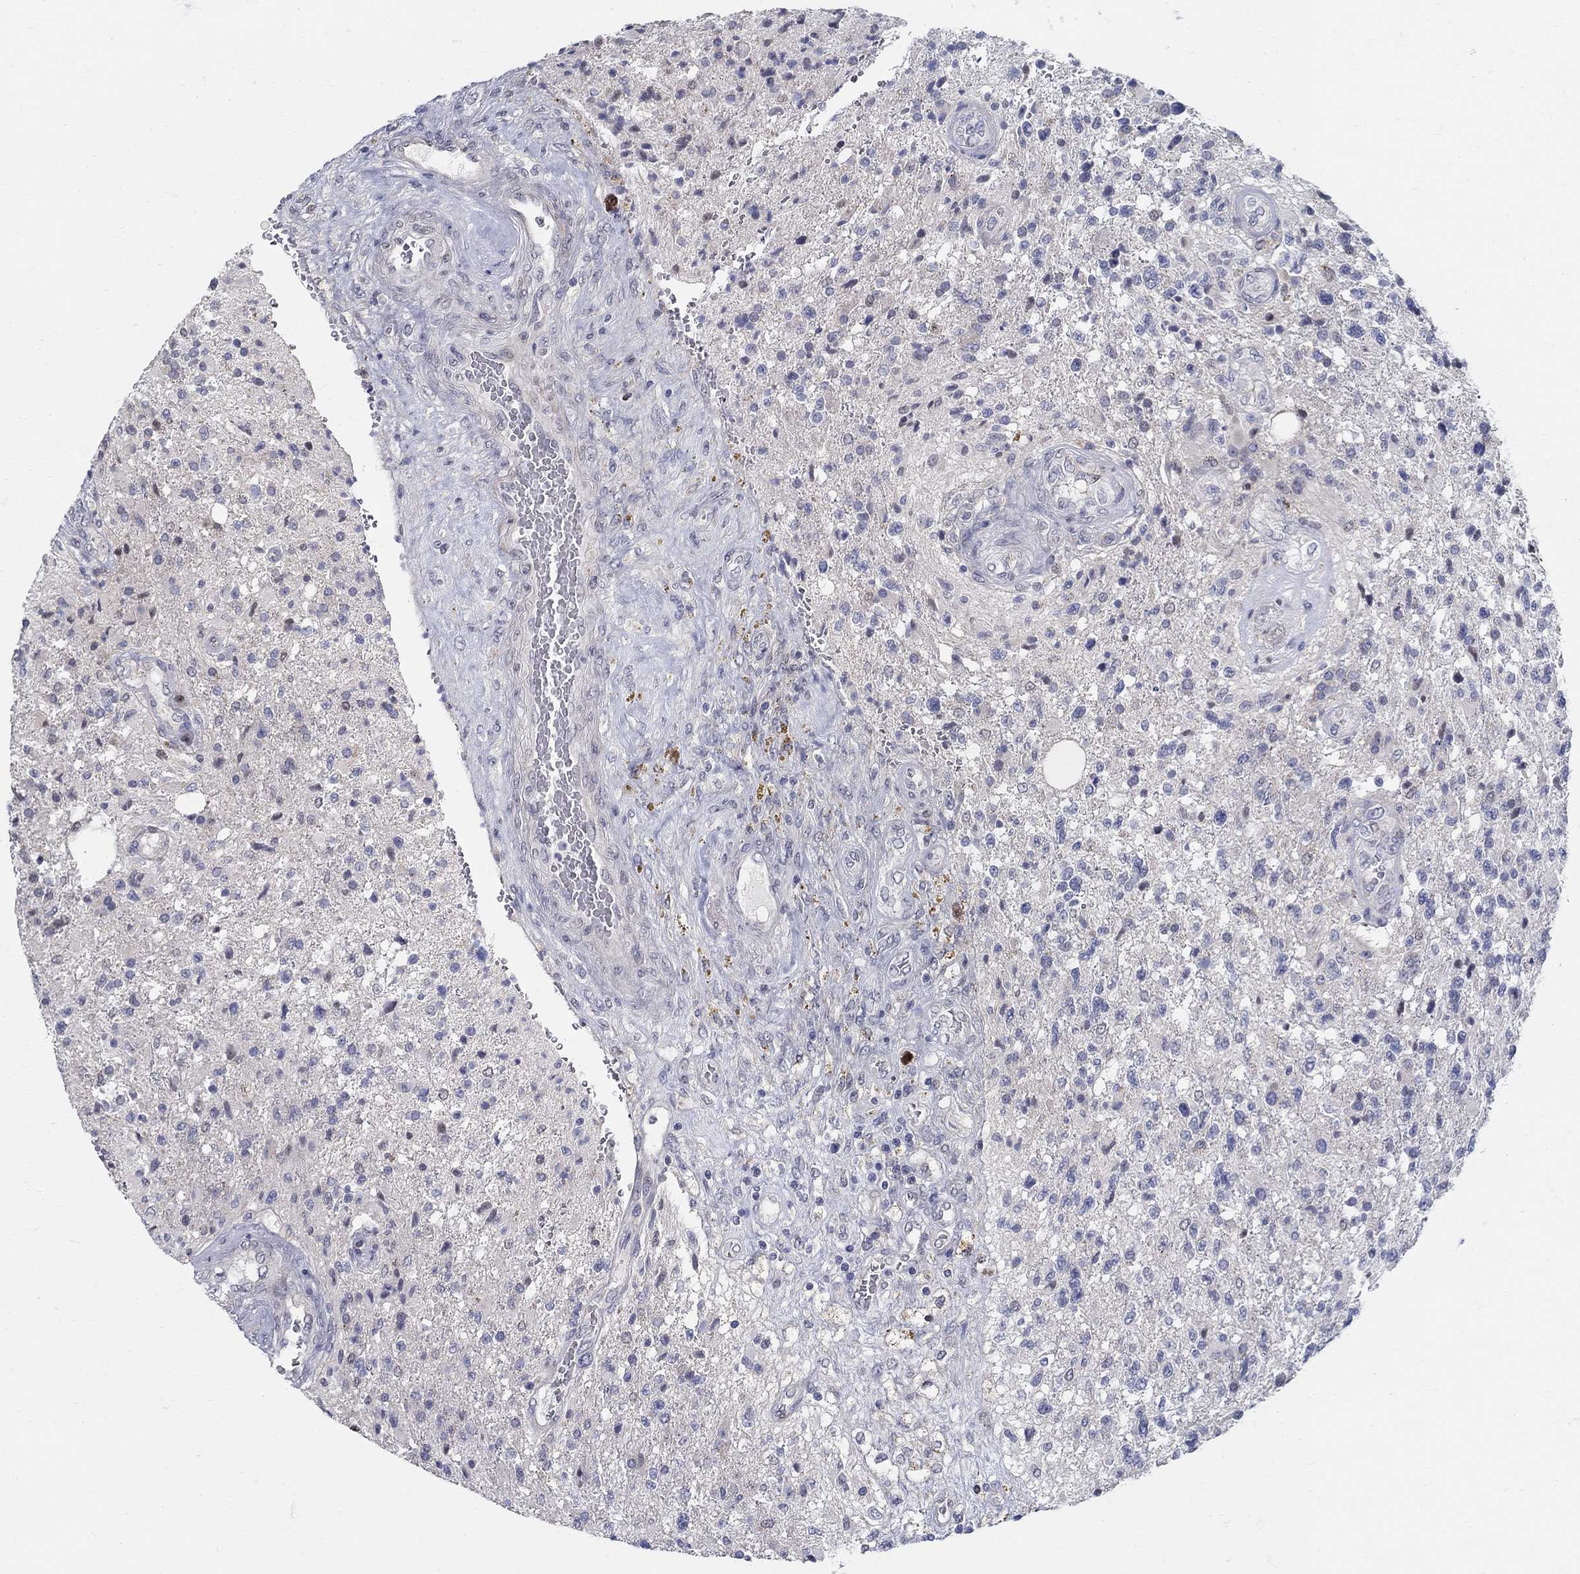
{"staining": {"intensity": "negative", "quantity": "none", "location": "none"}, "tissue": "glioma", "cell_type": "Tumor cells", "image_type": "cancer", "snomed": [{"axis": "morphology", "description": "Glioma, malignant, High grade"}, {"axis": "topography", "description": "Brain"}], "caption": "The immunohistochemistry (IHC) micrograph has no significant expression in tumor cells of malignant glioma (high-grade) tissue.", "gene": "C16orf46", "patient": {"sex": "male", "age": 56}}